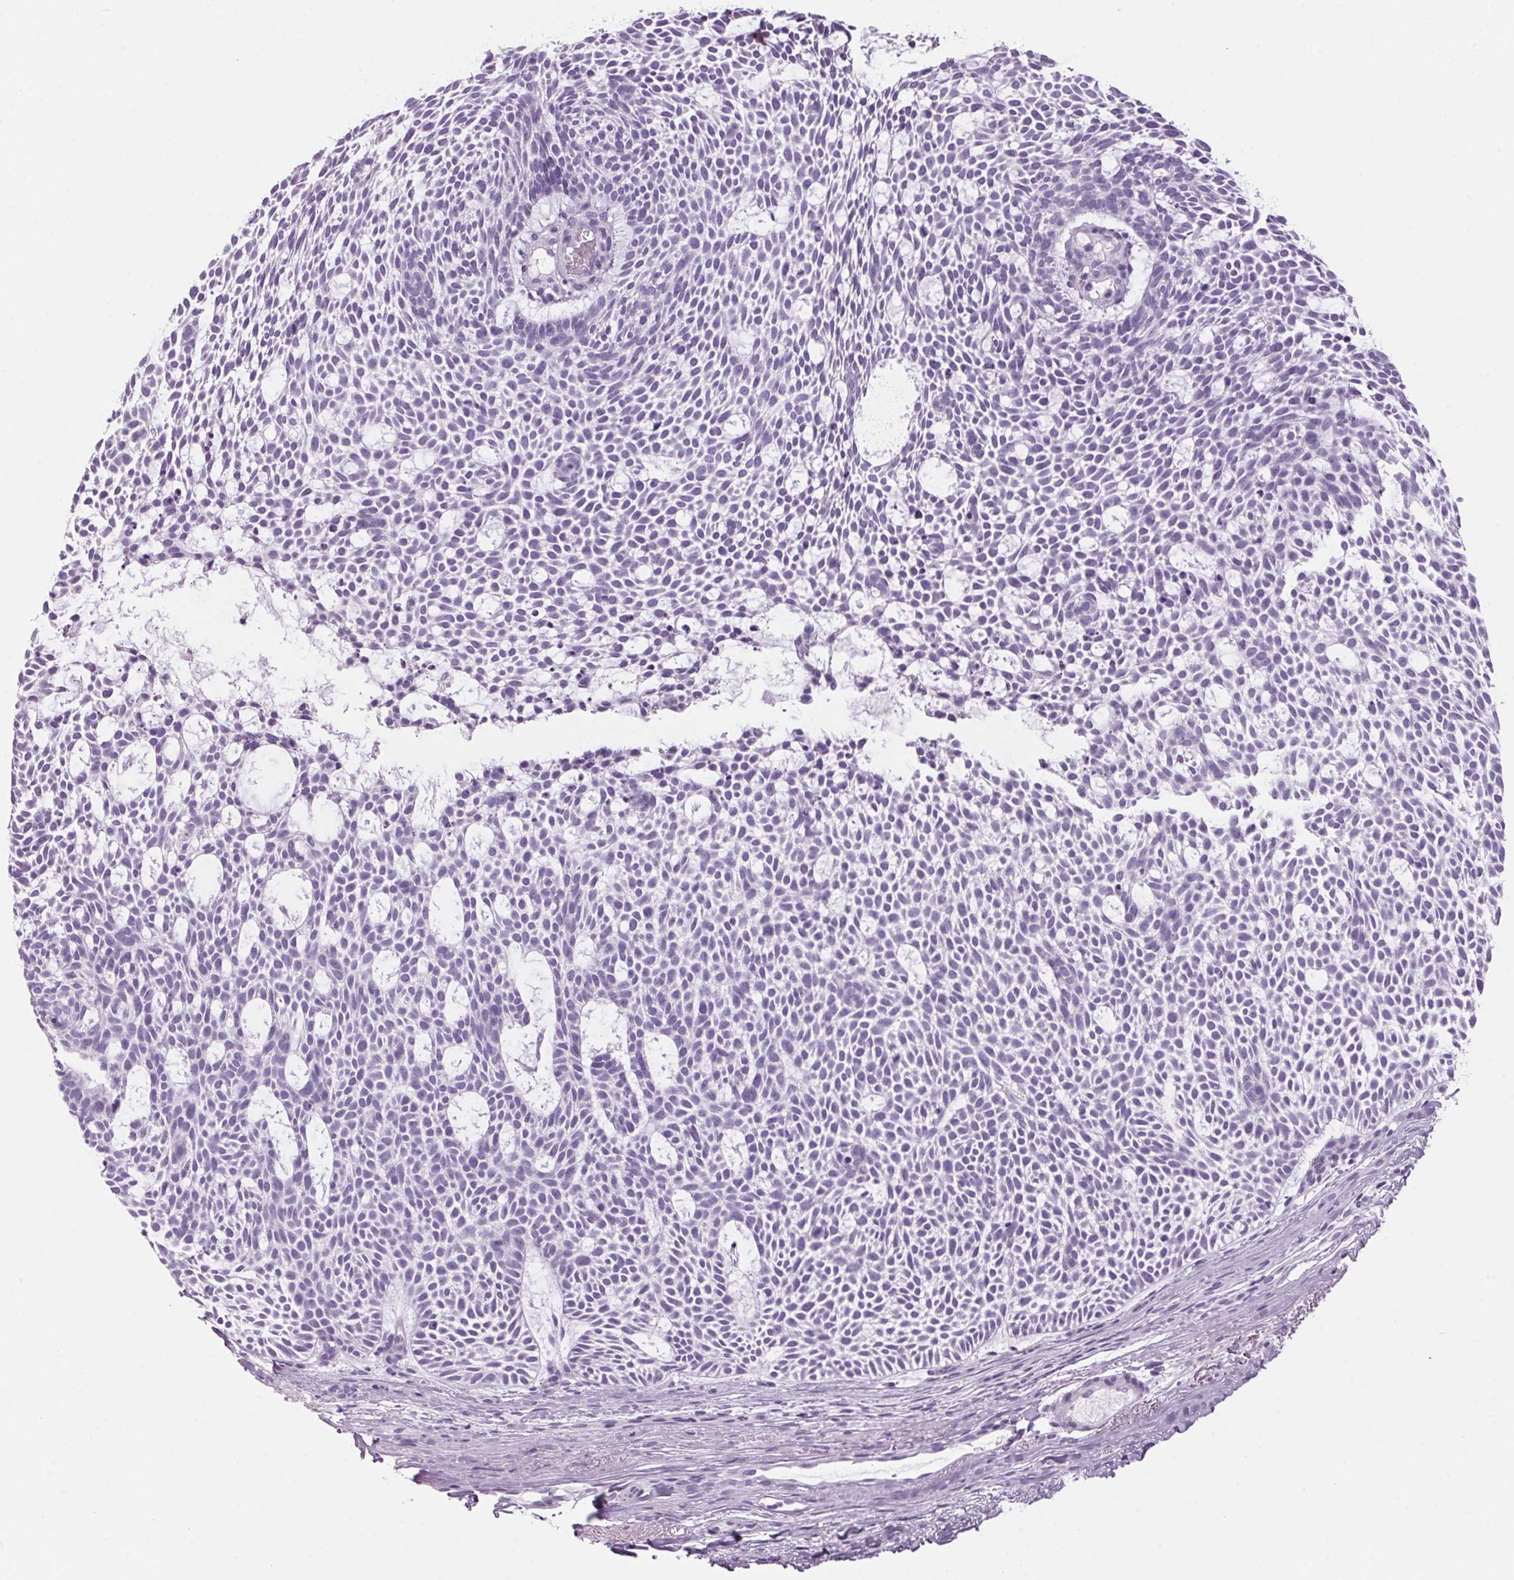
{"staining": {"intensity": "negative", "quantity": "none", "location": "none"}, "tissue": "skin cancer", "cell_type": "Tumor cells", "image_type": "cancer", "snomed": [{"axis": "morphology", "description": "Basal cell carcinoma"}, {"axis": "topography", "description": "Skin"}], "caption": "Protein analysis of skin cancer (basal cell carcinoma) shows no significant expression in tumor cells. (IHC, brightfield microscopy, high magnification).", "gene": "PPP1R1A", "patient": {"sex": "male", "age": 83}}